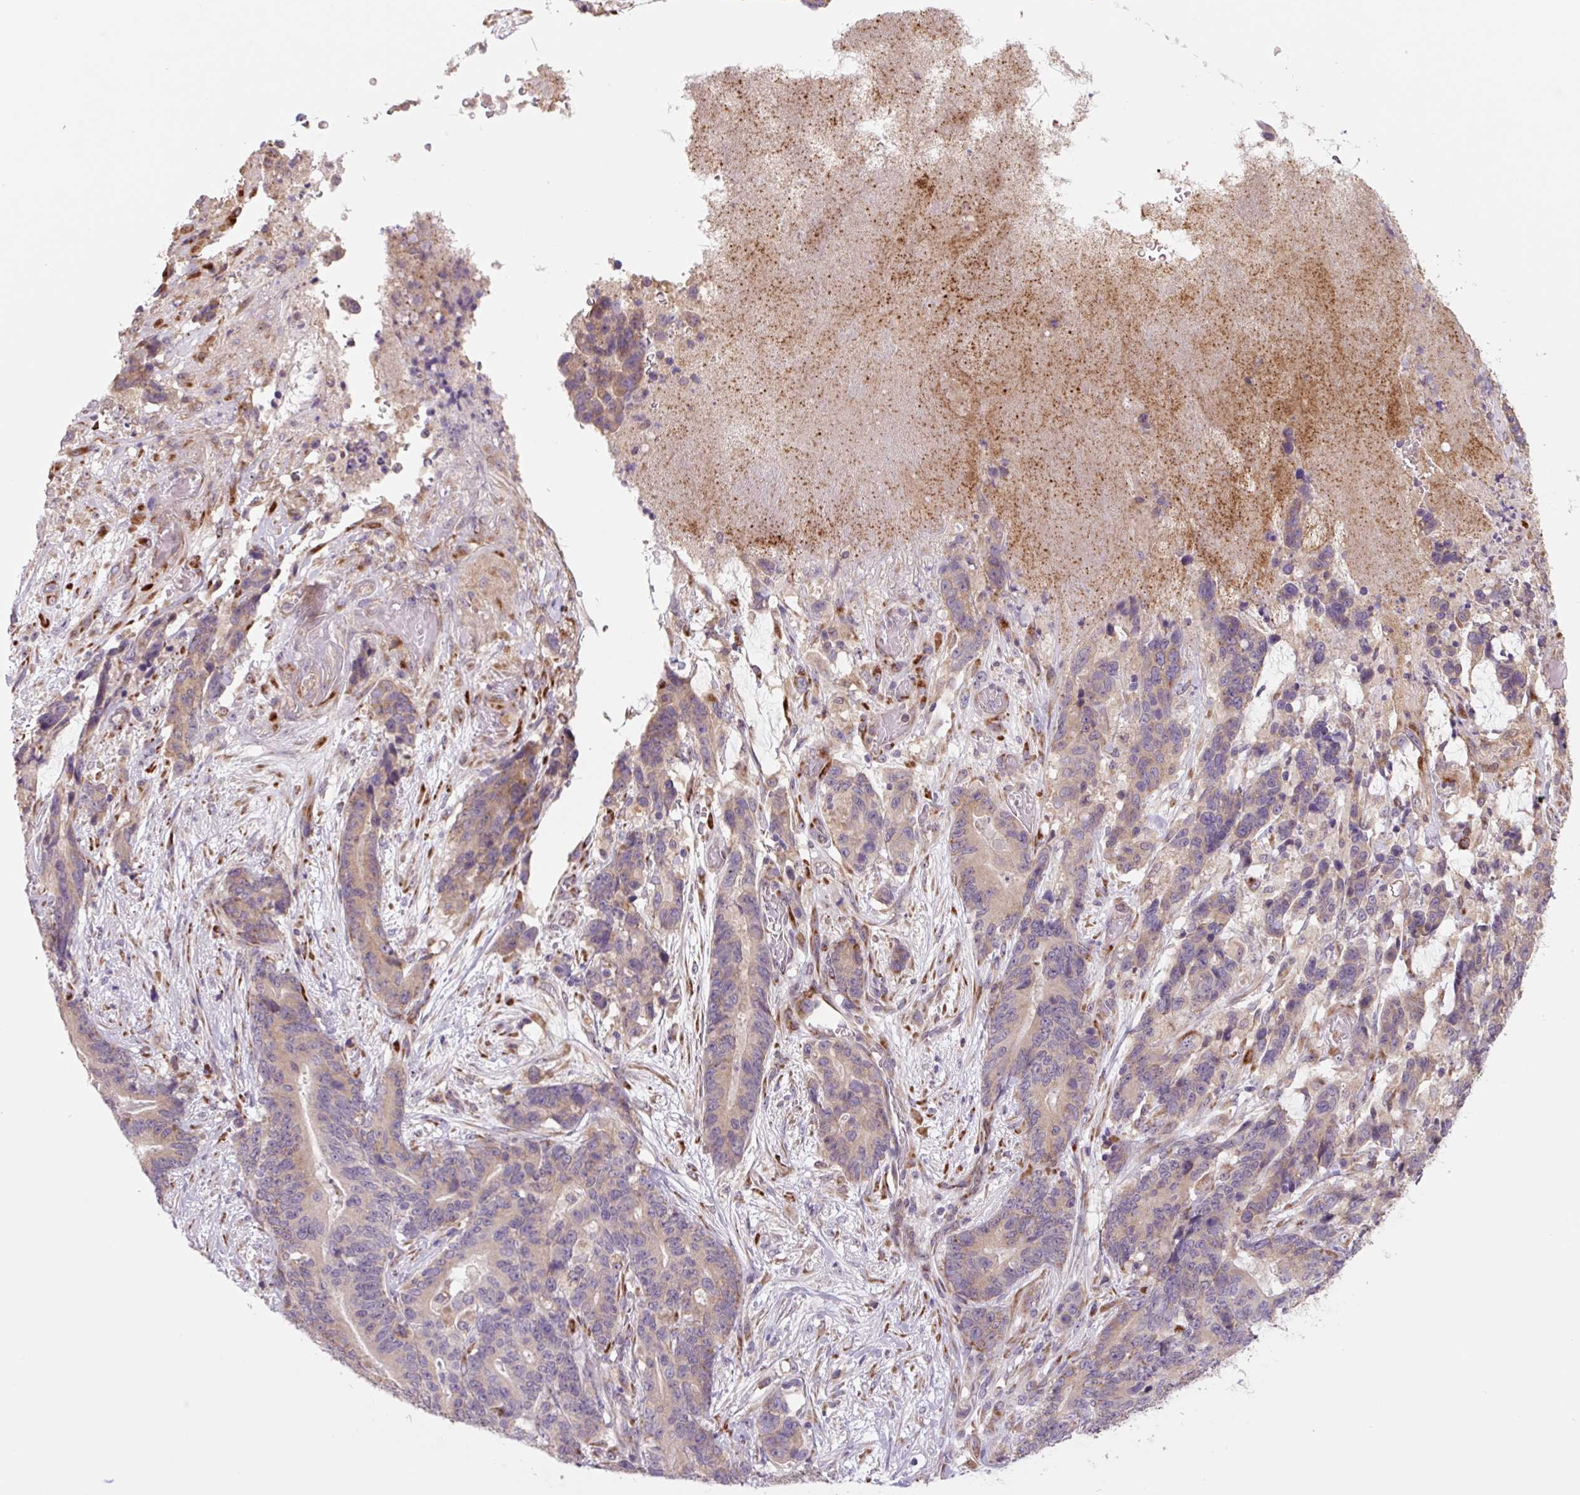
{"staining": {"intensity": "weak", "quantity": "<25%", "location": "cytoplasmic/membranous"}, "tissue": "stomach cancer", "cell_type": "Tumor cells", "image_type": "cancer", "snomed": [{"axis": "morphology", "description": "Normal tissue, NOS"}, {"axis": "morphology", "description": "Adenocarcinoma, NOS"}, {"axis": "topography", "description": "Stomach"}], "caption": "Tumor cells are negative for protein expression in human stomach cancer. (Immunohistochemistry (ihc), brightfield microscopy, high magnification).", "gene": "PLA2G4A", "patient": {"sex": "female", "age": 64}}